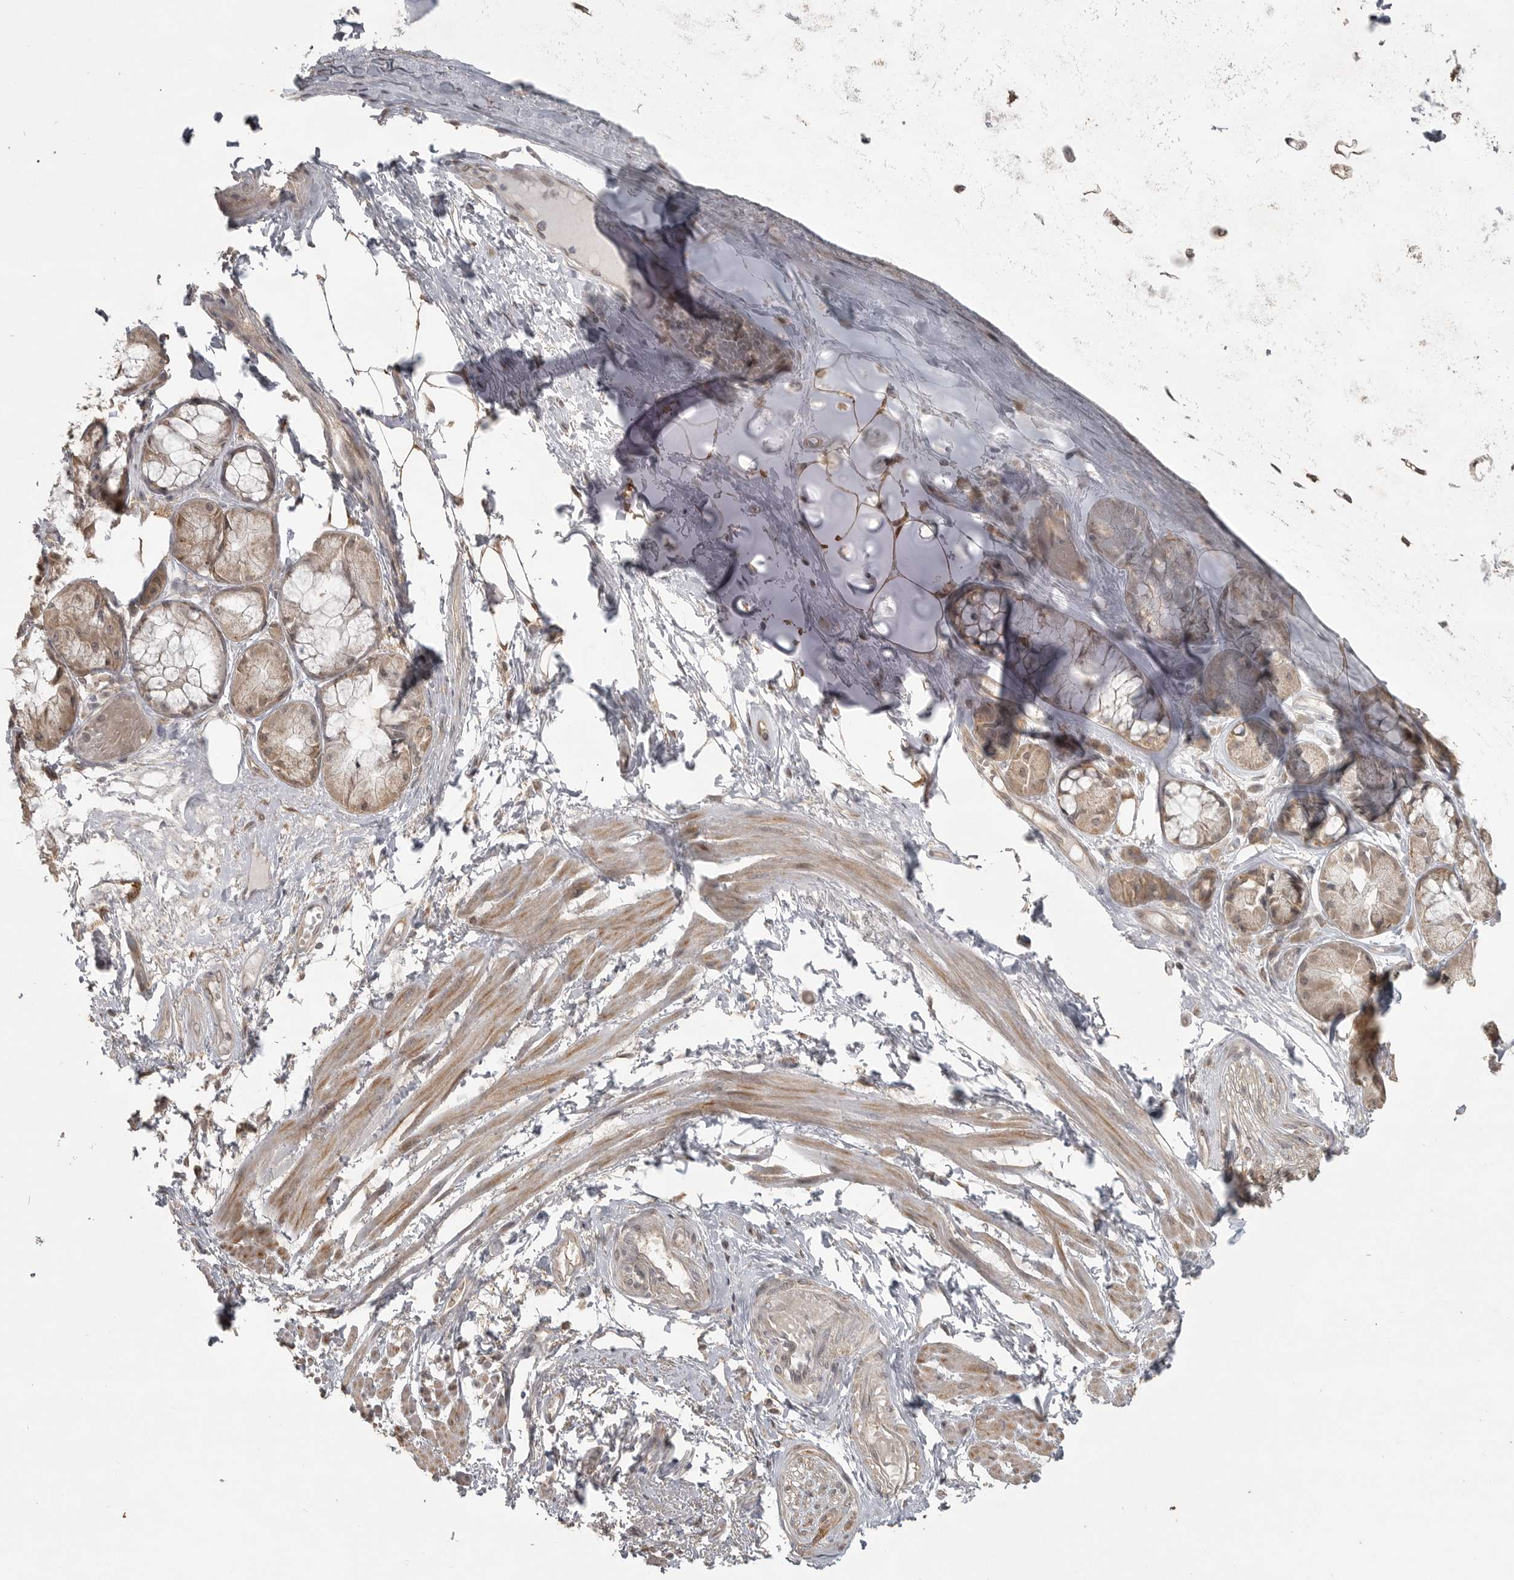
{"staining": {"intensity": "moderate", "quantity": ">75%", "location": "cytoplasmic/membranous"}, "tissue": "adipose tissue", "cell_type": "Adipocytes", "image_type": "normal", "snomed": [{"axis": "morphology", "description": "Normal tissue, NOS"}, {"axis": "topography", "description": "Bronchus"}], "caption": "Immunohistochemistry (IHC) image of normal human adipose tissue stained for a protein (brown), which demonstrates medium levels of moderate cytoplasmic/membranous expression in about >75% of adipocytes.", "gene": "LLGL1", "patient": {"sex": "male", "age": 66}}